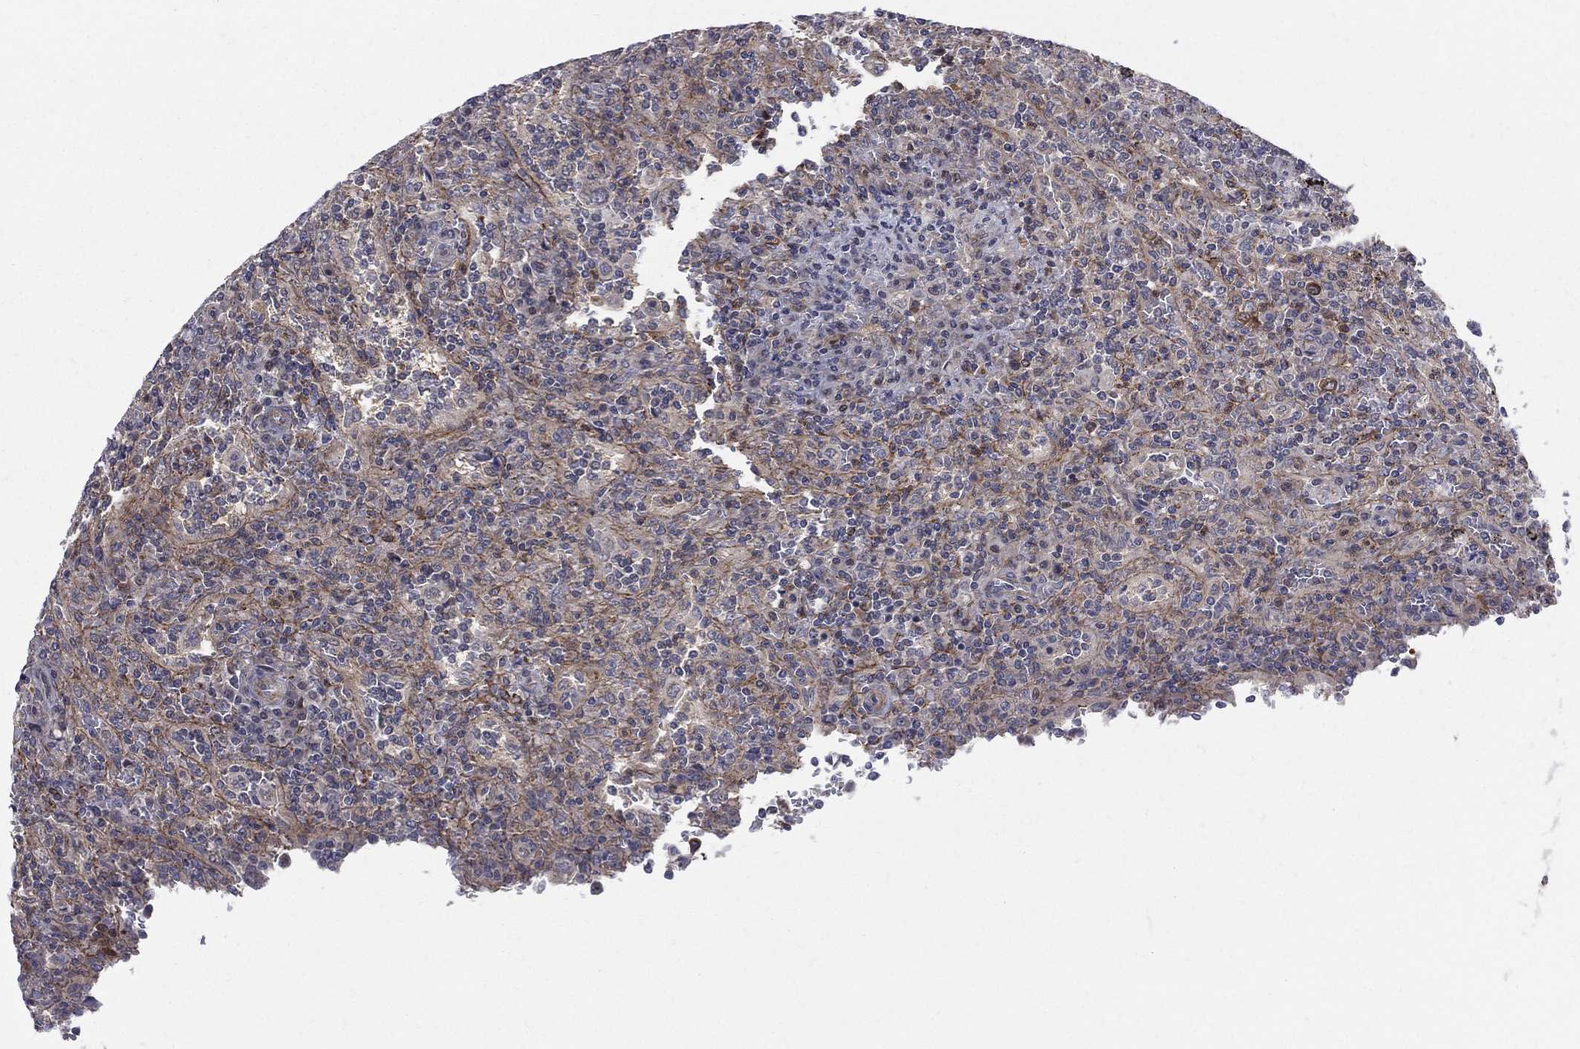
{"staining": {"intensity": "negative", "quantity": "none", "location": "none"}, "tissue": "lymphoma", "cell_type": "Tumor cells", "image_type": "cancer", "snomed": [{"axis": "morphology", "description": "Malignant lymphoma, non-Hodgkin's type, Low grade"}, {"axis": "topography", "description": "Spleen"}], "caption": "The immunohistochemistry (IHC) micrograph has no significant expression in tumor cells of lymphoma tissue.", "gene": "POMZP3", "patient": {"sex": "male", "age": 62}}